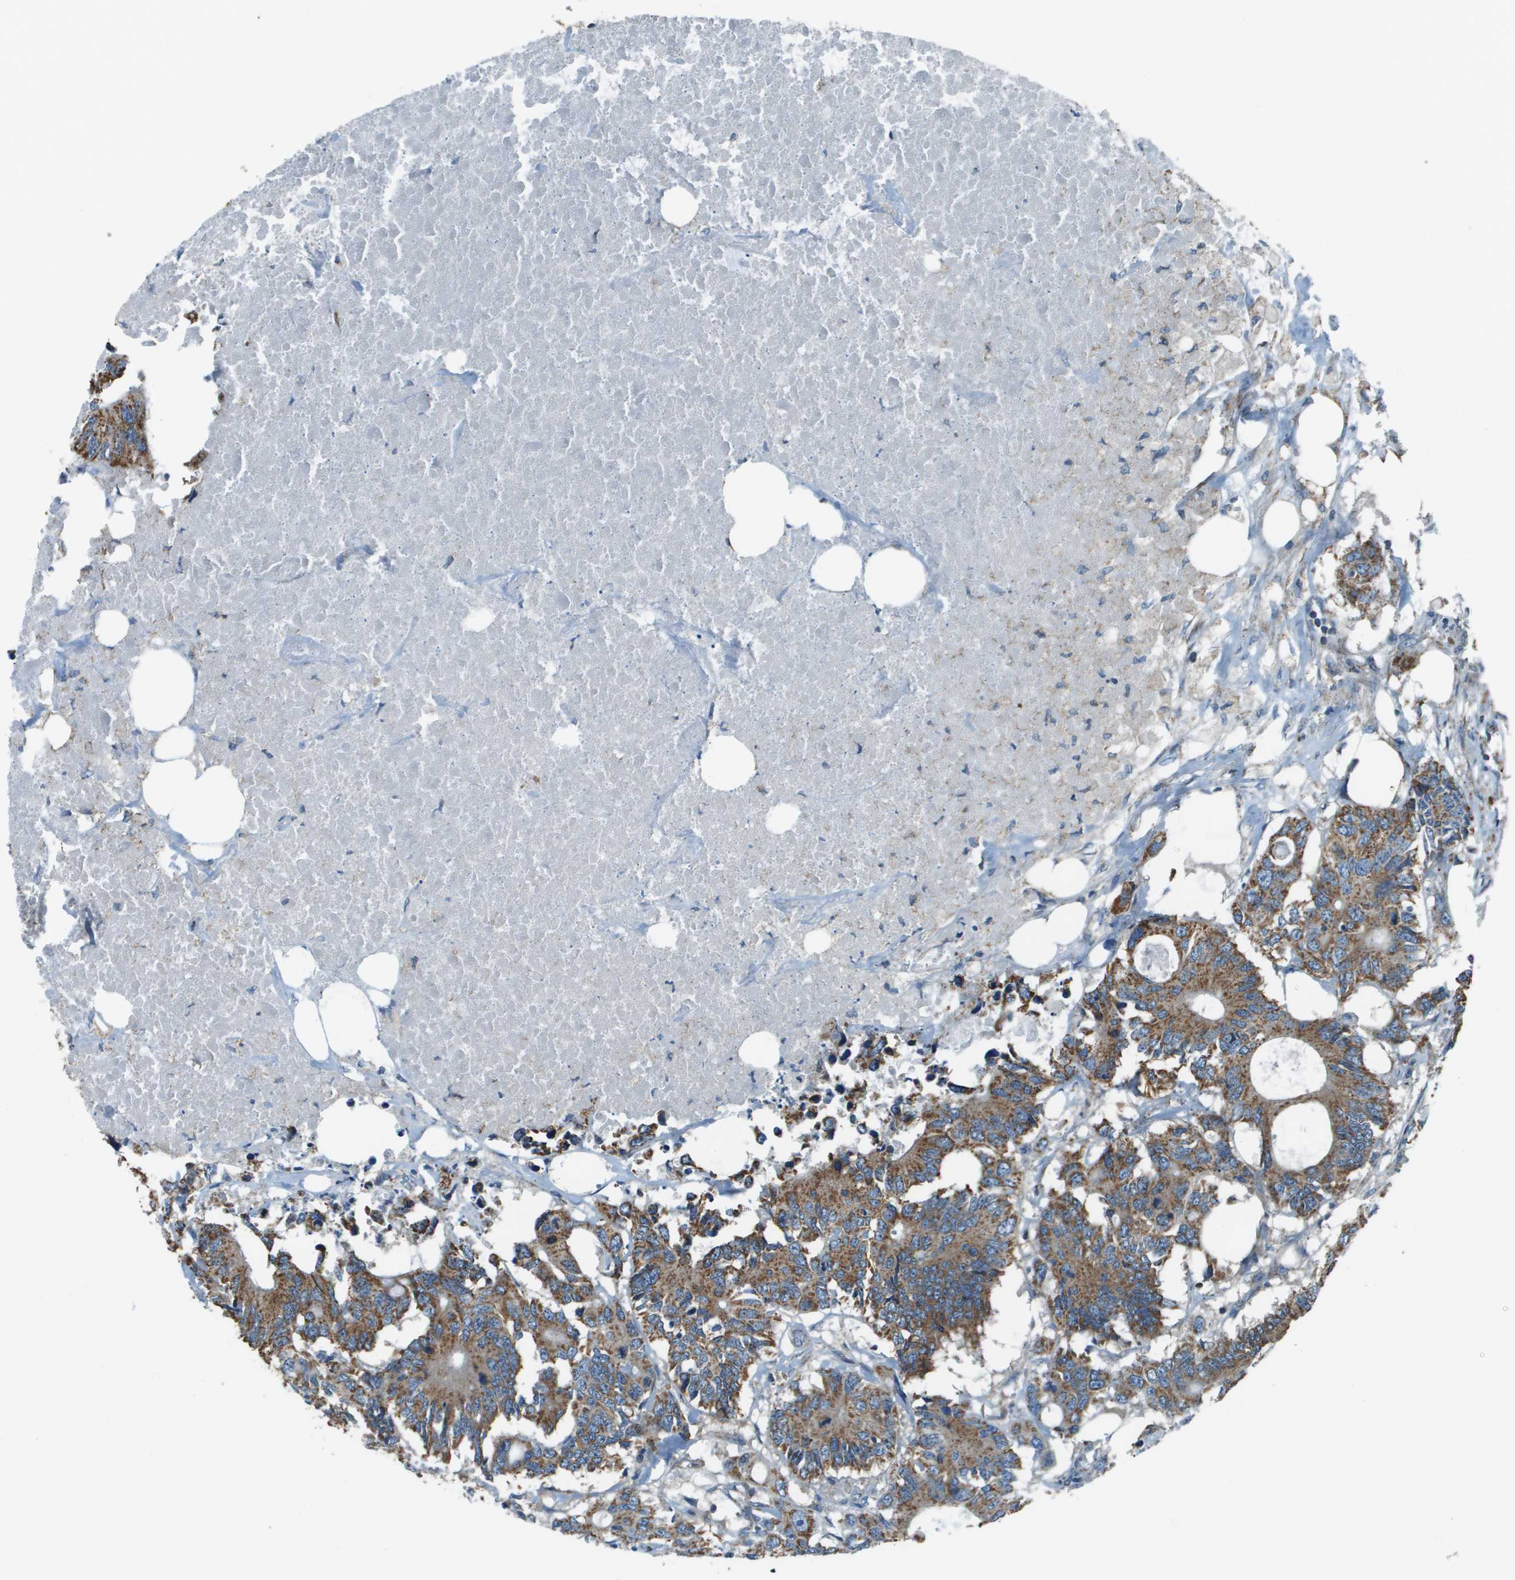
{"staining": {"intensity": "moderate", "quantity": ">75%", "location": "cytoplasmic/membranous"}, "tissue": "colorectal cancer", "cell_type": "Tumor cells", "image_type": "cancer", "snomed": [{"axis": "morphology", "description": "Adenocarcinoma, NOS"}, {"axis": "topography", "description": "Colon"}], "caption": "Colorectal adenocarcinoma stained with a protein marker reveals moderate staining in tumor cells.", "gene": "TMEM51", "patient": {"sex": "male", "age": 71}}